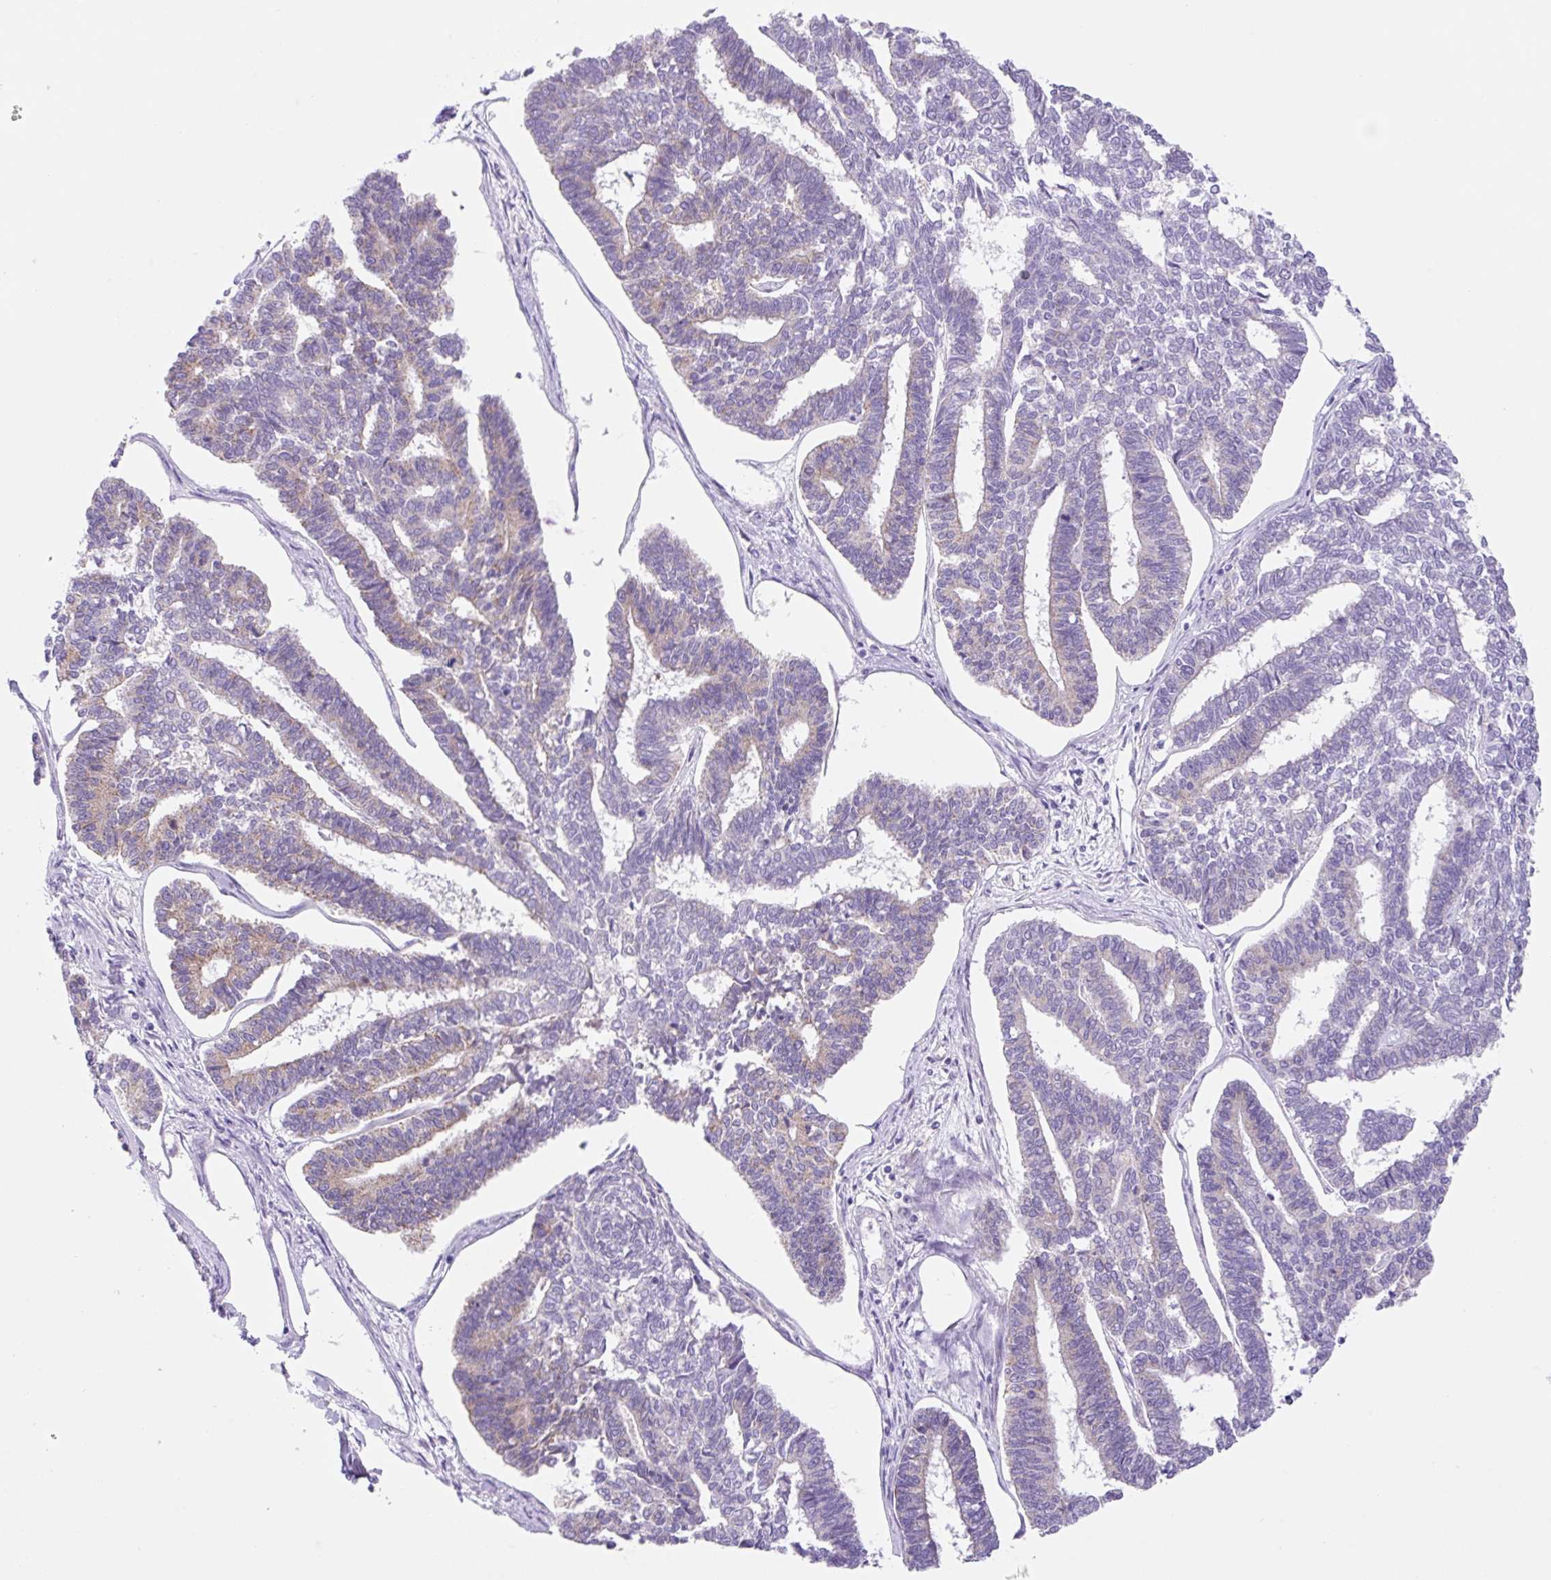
{"staining": {"intensity": "moderate", "quantity": "<25%", "location": "cytoplasmic/membranous"}, "tissue": "endometrial cancer", "cell_type": "Tumor cells", "image_type": "cancer", "snomed": [{"axis": "morphology", "description": "Adenocarcinoma, NOS"}, {"axis": "topography", "description": "Endometrium"}], "caption": "Immunohistochemistry (DAB) staining of endometrial cancer reveals moderate cytoplasmic/membranous protein positivity in about <25% of tumor cells. The staining was performed using DAB (3,3'-diaminobenzidine), with brown indicating positive protein expression. Nuclei are stained blue with hematoxylin.", "gene": "CAMK2B", "patient": {"sex": "female", "age": 70}}